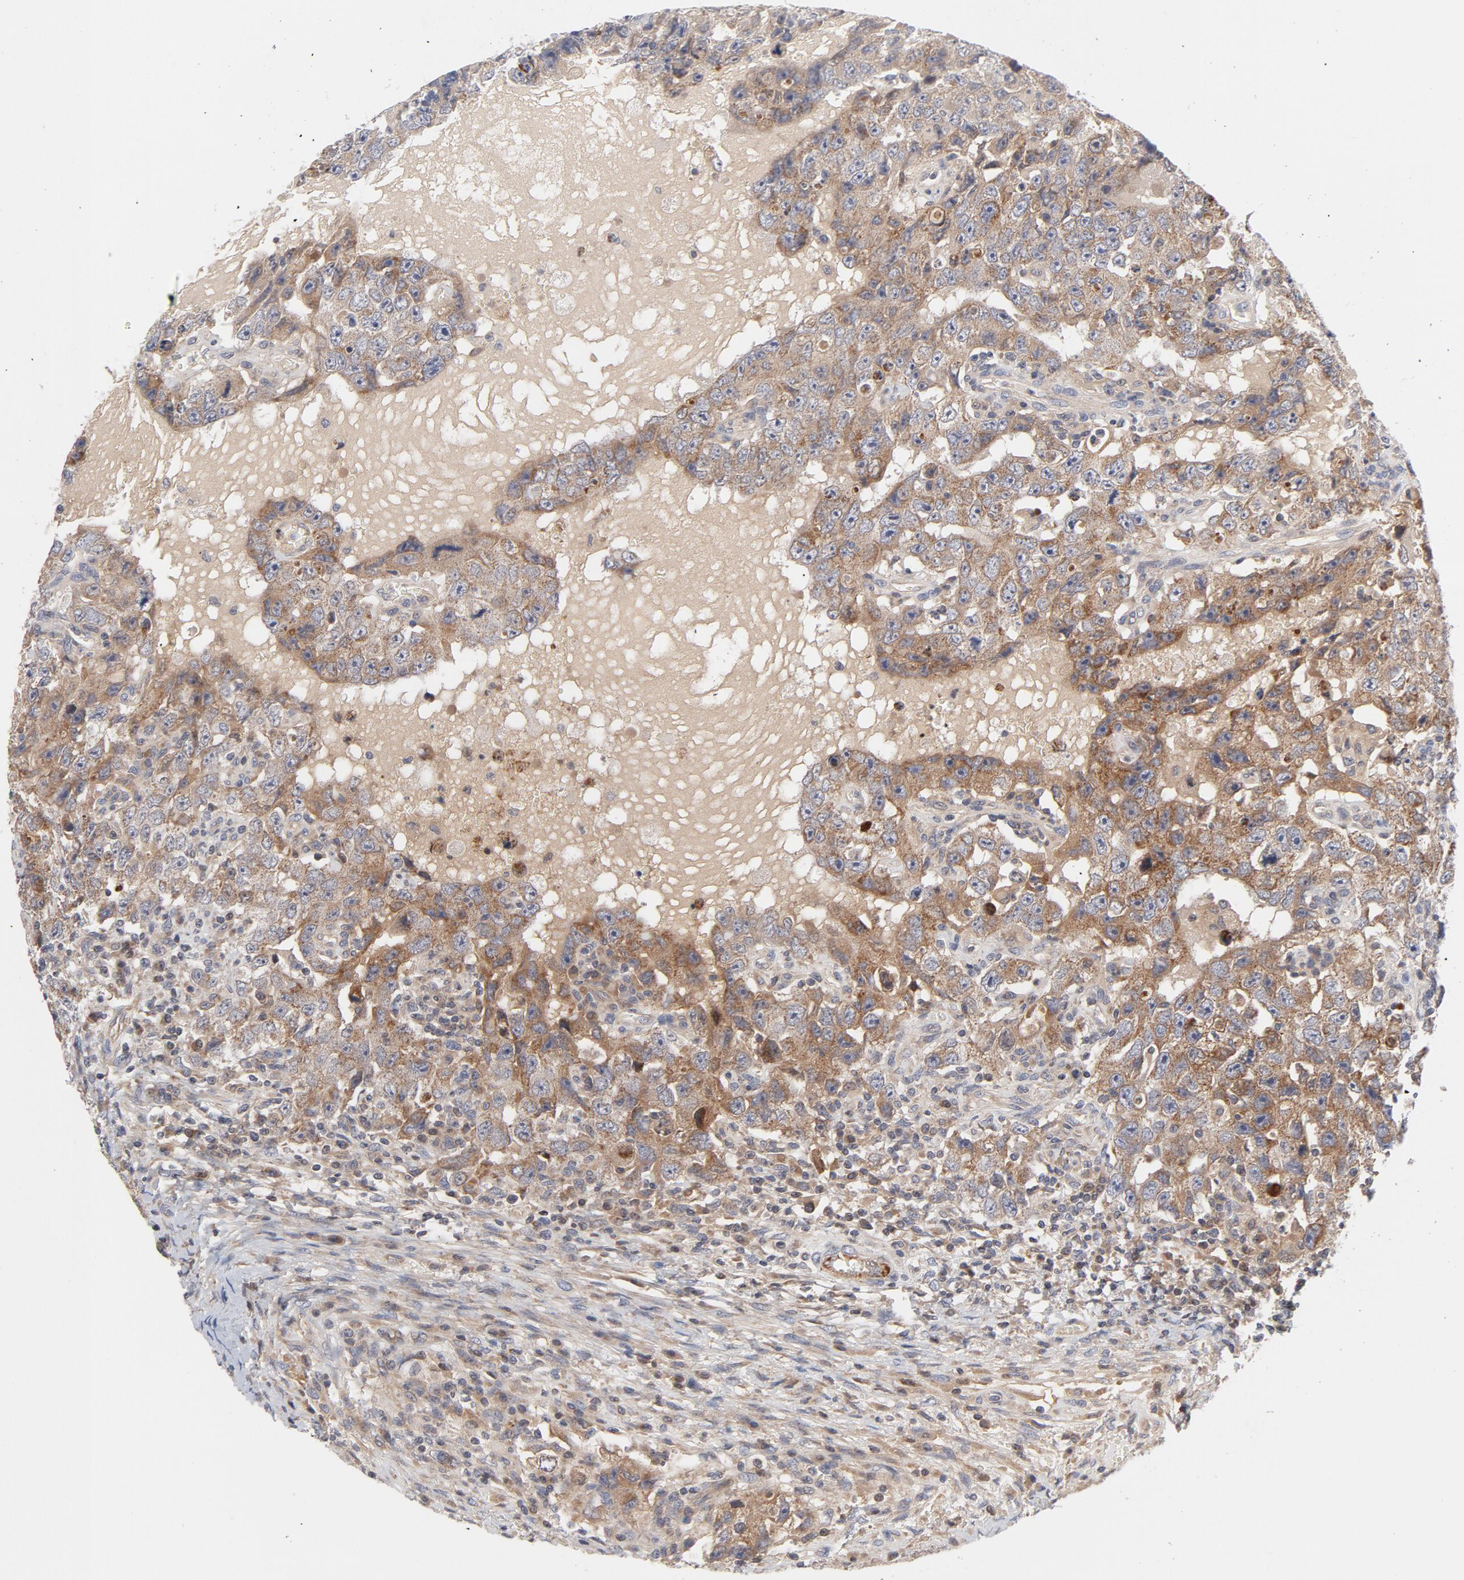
{"staining": {"intensity": "moderate", "quantity": ">75%", "location": "cytoplasmic/membranous"}, "tissue": "testis cancer", "cell_type": "Tumor cells", "image_type": "cancer", "snomed": [{"axis": "morphology", "description": "Carcinoma, Embryonal, NOS"}, {"axis": "topography", "description": "Testis"}], "caption": "Protein expression analysis of human testis cancer (embryonal carcinoma) reveals moderate cytoplasmic/membranous positivity in about >75% of tumor cells.", "gene": "DNAAF2", "patient": {"sex": "male", "age": 26}}